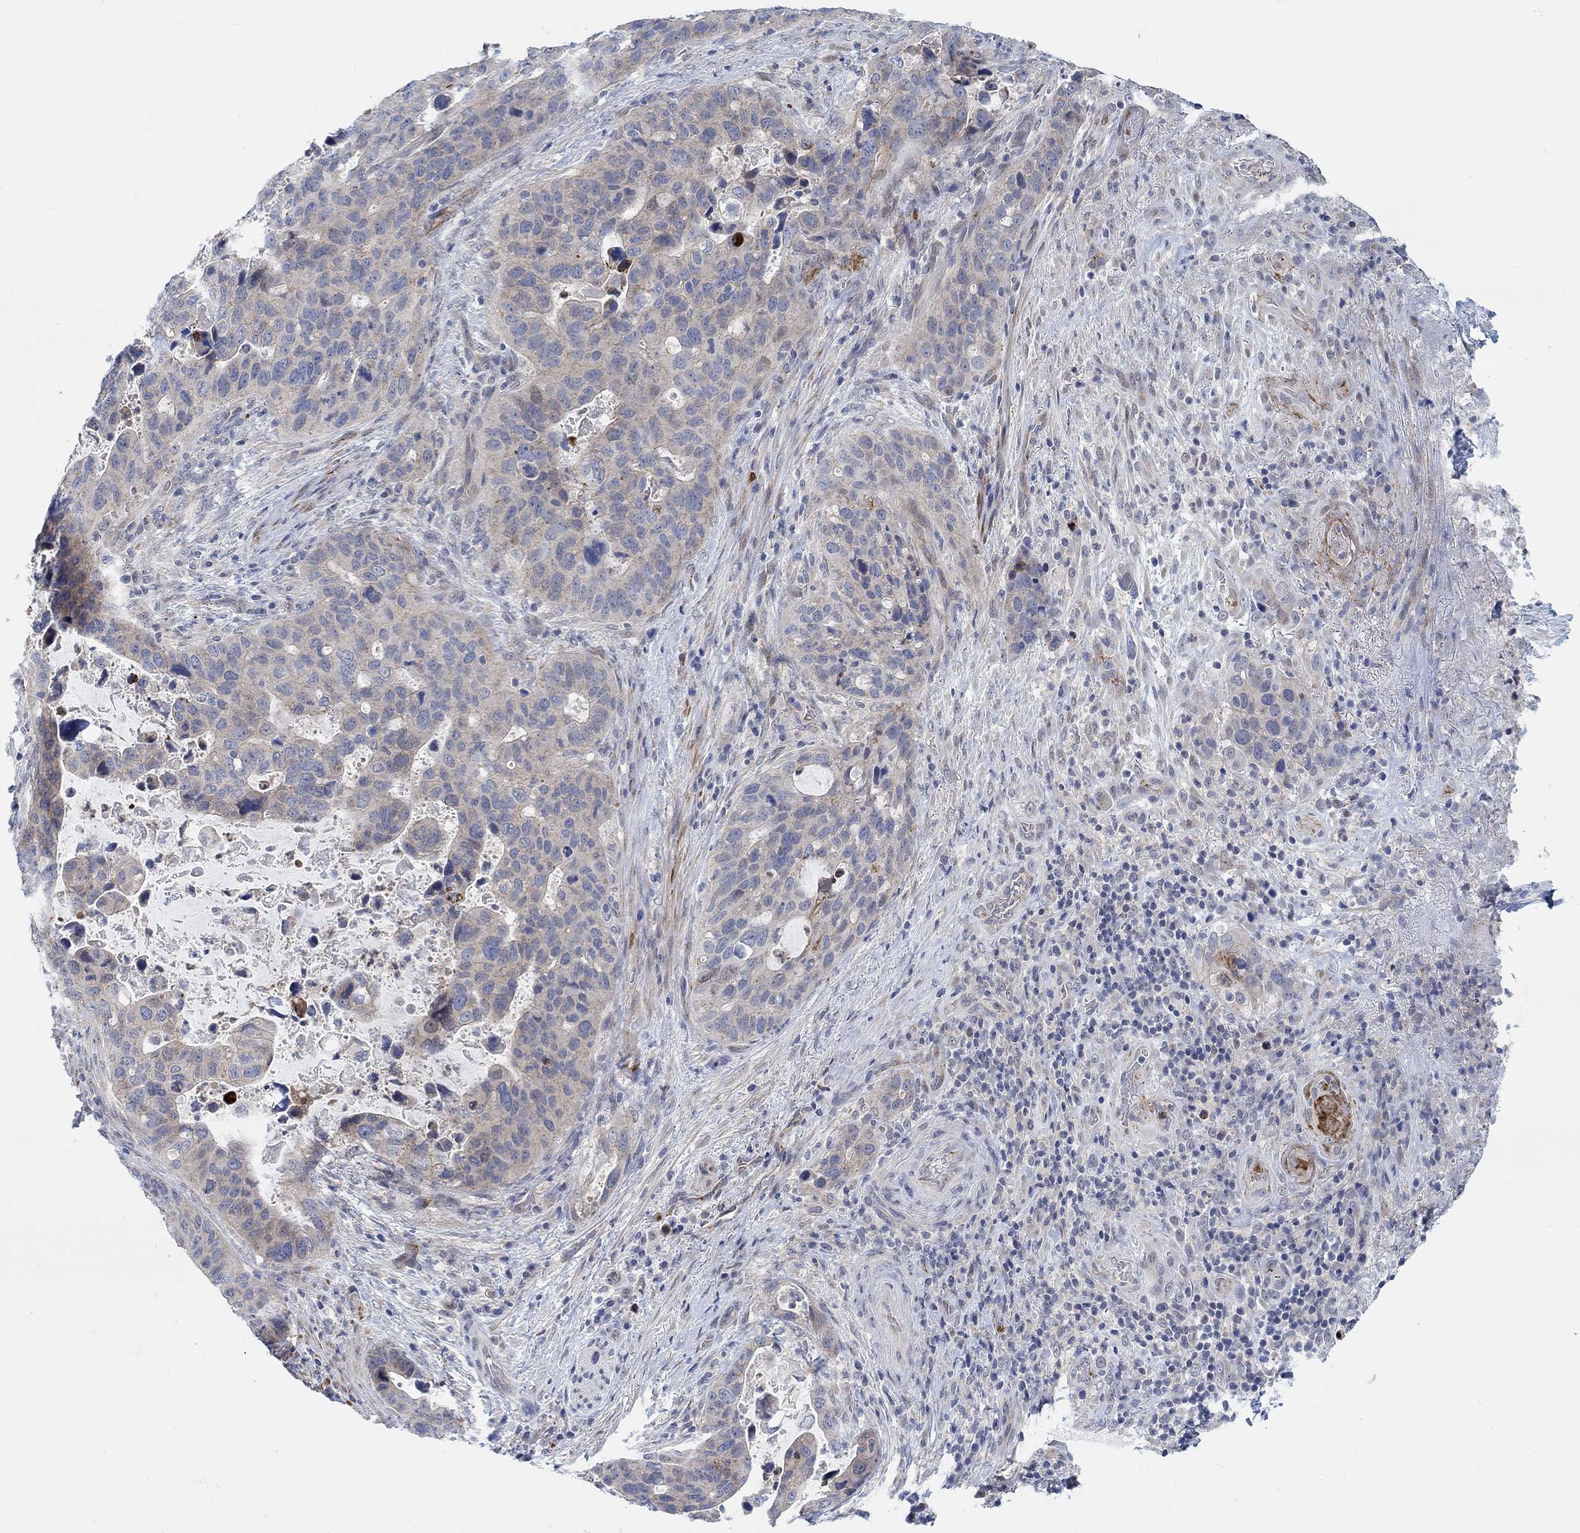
{"staining": {"intensity": "weak", "quantity": "<25%", "location": "cytoplasmic/membranous"}, "tissue": "stomach cancer", "cell_type": "Tumor cells", "image_type": "cancer", "snomed": [{"axis": "morphology", "description": "Adenocarcinoma, NOS"}, {"axis": "topography", "description": "Stomach"}], "caption": "A photomicrograph of human stomach adenocarcinoma is negative for staining in tumor cells. The staining was performed using DAB (3,3'-diaminobenzidine) to visualize the protein expression in brown, while the nuclei were stained in blue with hematoxylin (Magnification: 20x).", "gene": "PMFBP1", "patient": {"sex": "male", "age": 54}}